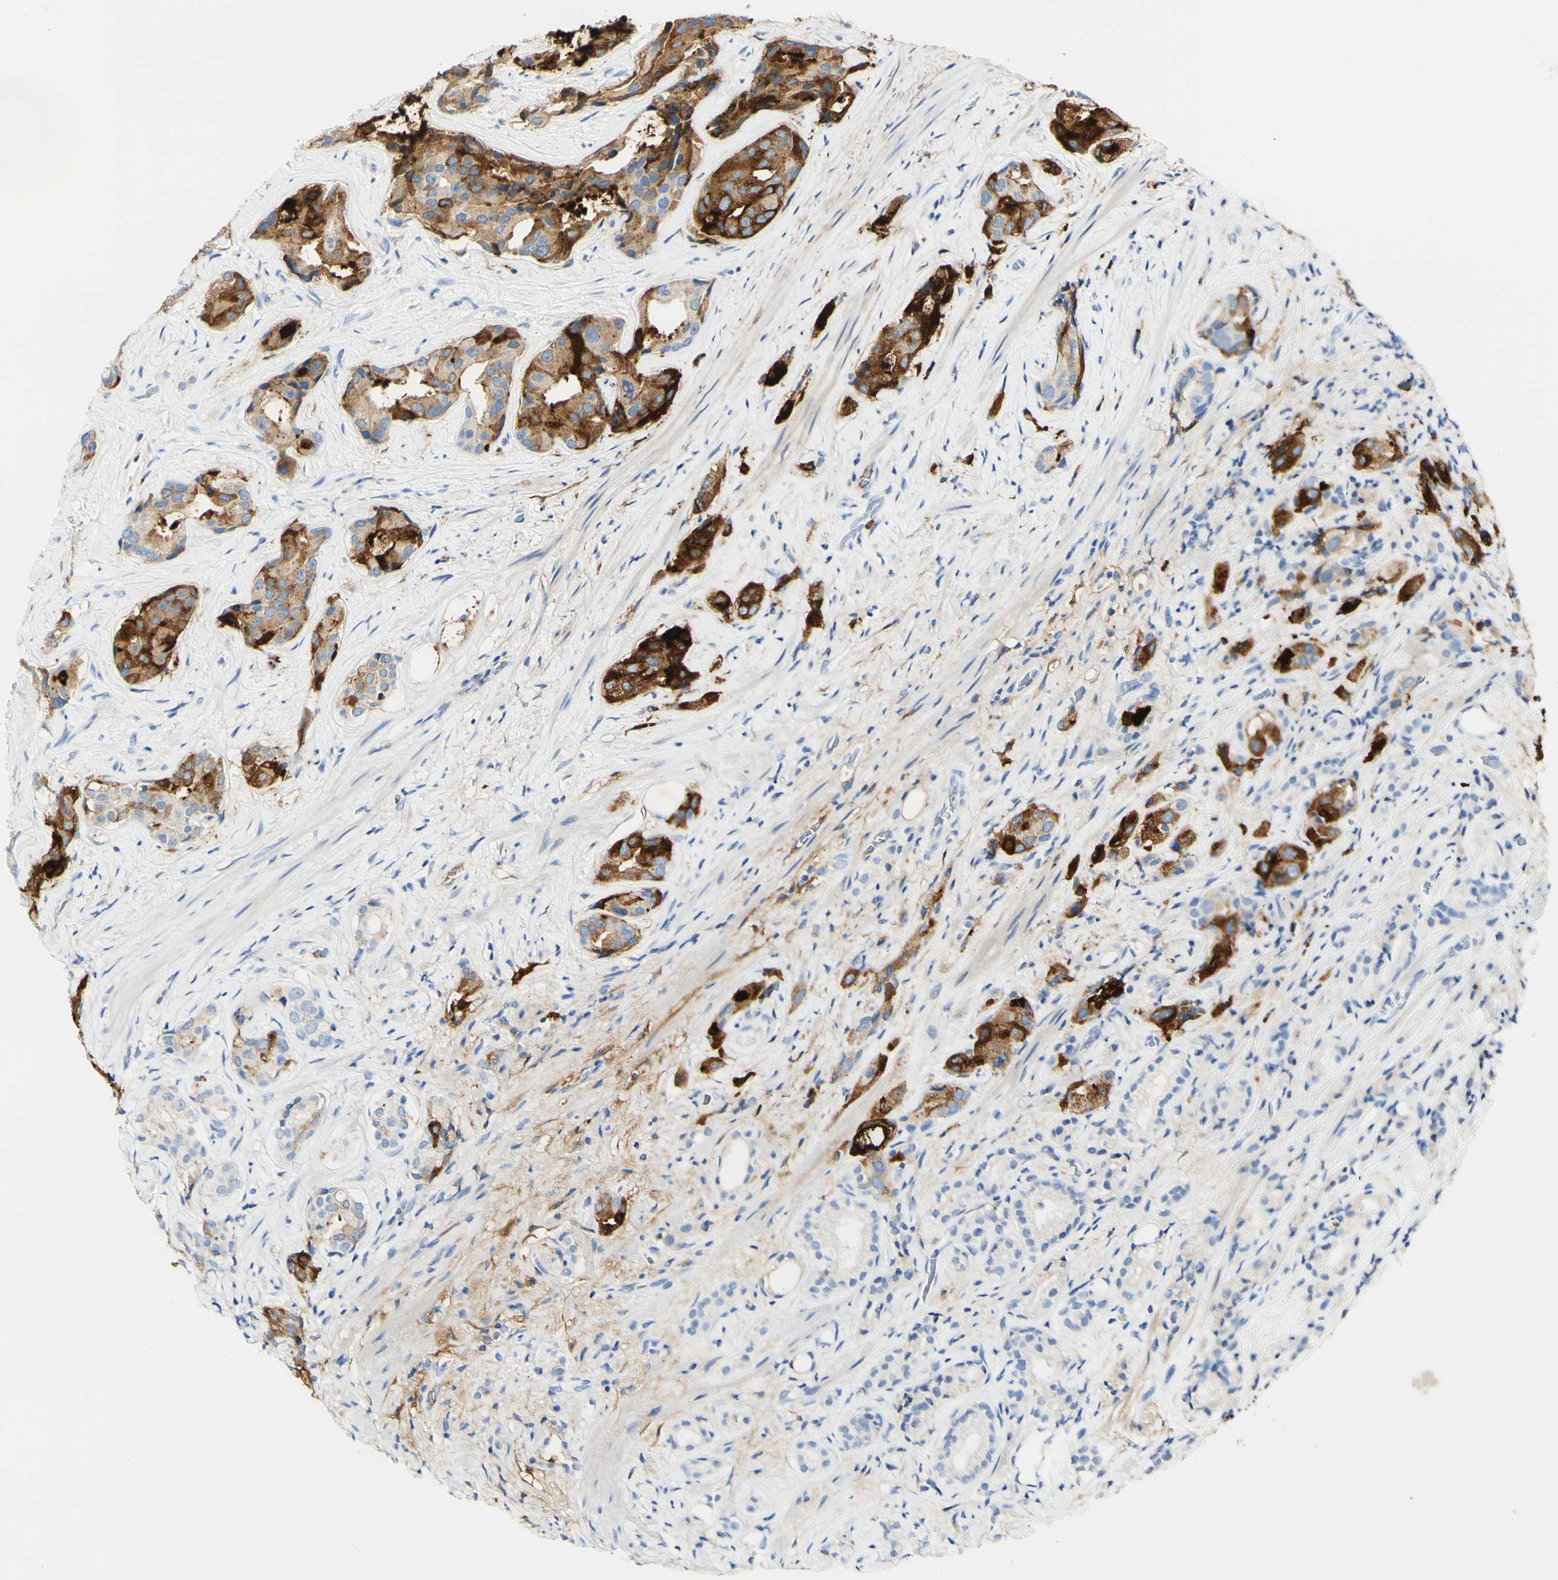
{"staining": {"intensity": "strong", "quantity": ">75%", "location": "cytoplasmic/membranous"}, "tissue": "prostate cancer", "cell_type": "Tumor cells", "image_type": "cancer", "snomed": [{"axis": "morphology", "description": "Adenocarcinoma, High grade"}, {"axis": "topography", "description": "Prostate"}], "caption": "A brown stain shows strong cytoplasmic/membranous positivity of a protein in prostate adenocarcinoma (high-grade) tumor cells.", "gene": "PIGR", "patient": {"sex": "male", "age": 71}}